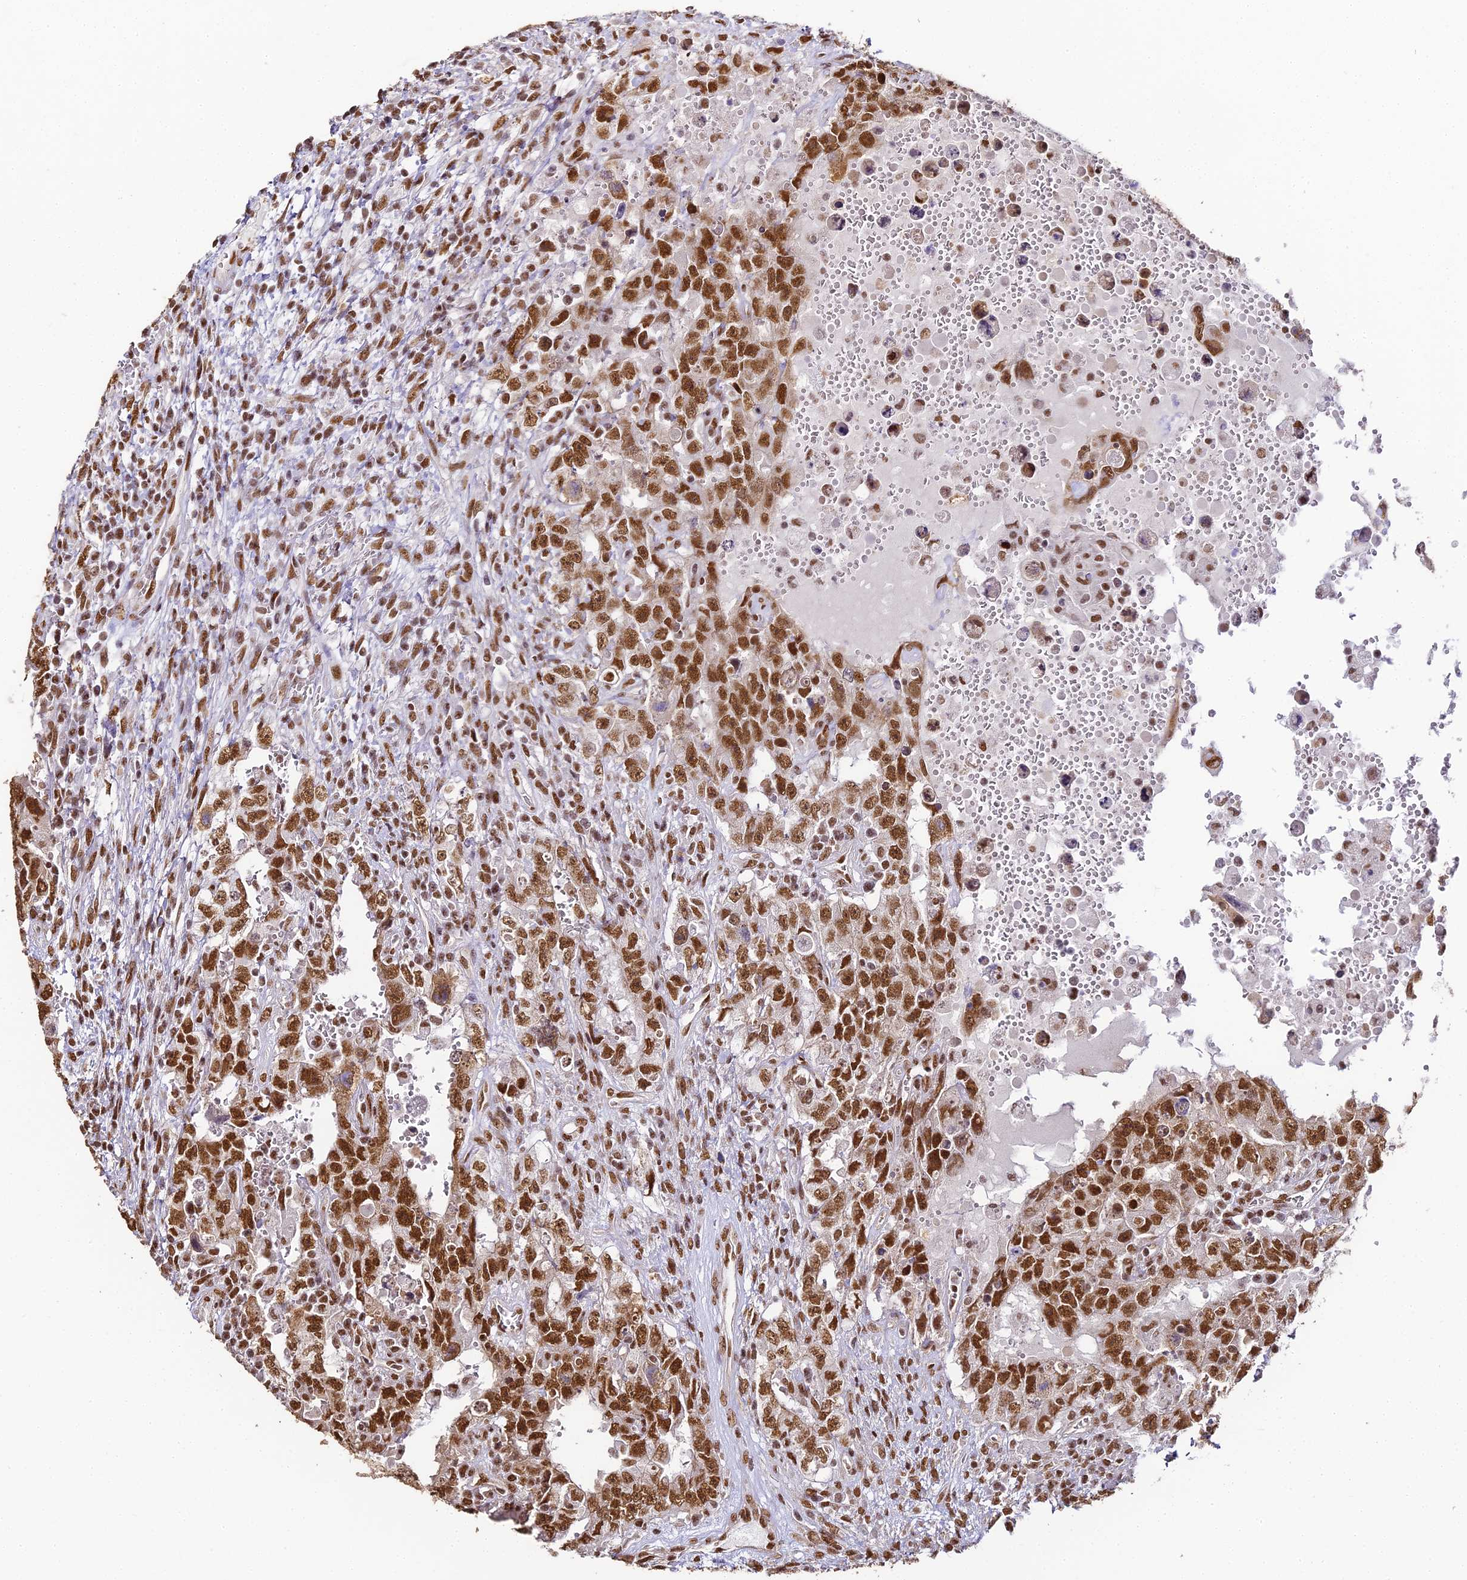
{"staining": {"intensity": "strong", "quantity": ">75%", "location": "nuclear"}, "tissue": "testis cancer", "cell_type": "Tumor cells", "image_type": "cancer", "snomed": [{"axis": "morphology", "description": "Carcinoma, Embryonal, NOS"}, {"axis": "topography", "description": "Testis"}], "caption": "Brown immunohistochemical staining in testis embryonal carcinoma exhibits strong nuclear positivity in about >75% of tumor cells. The staining was performed using DAB, with brown indicating positive protein expression. Nuclei are stained blue with hematoxylin.", "gene": "HNRNPA1", "patient": {"sex": "male", "age": 26}}